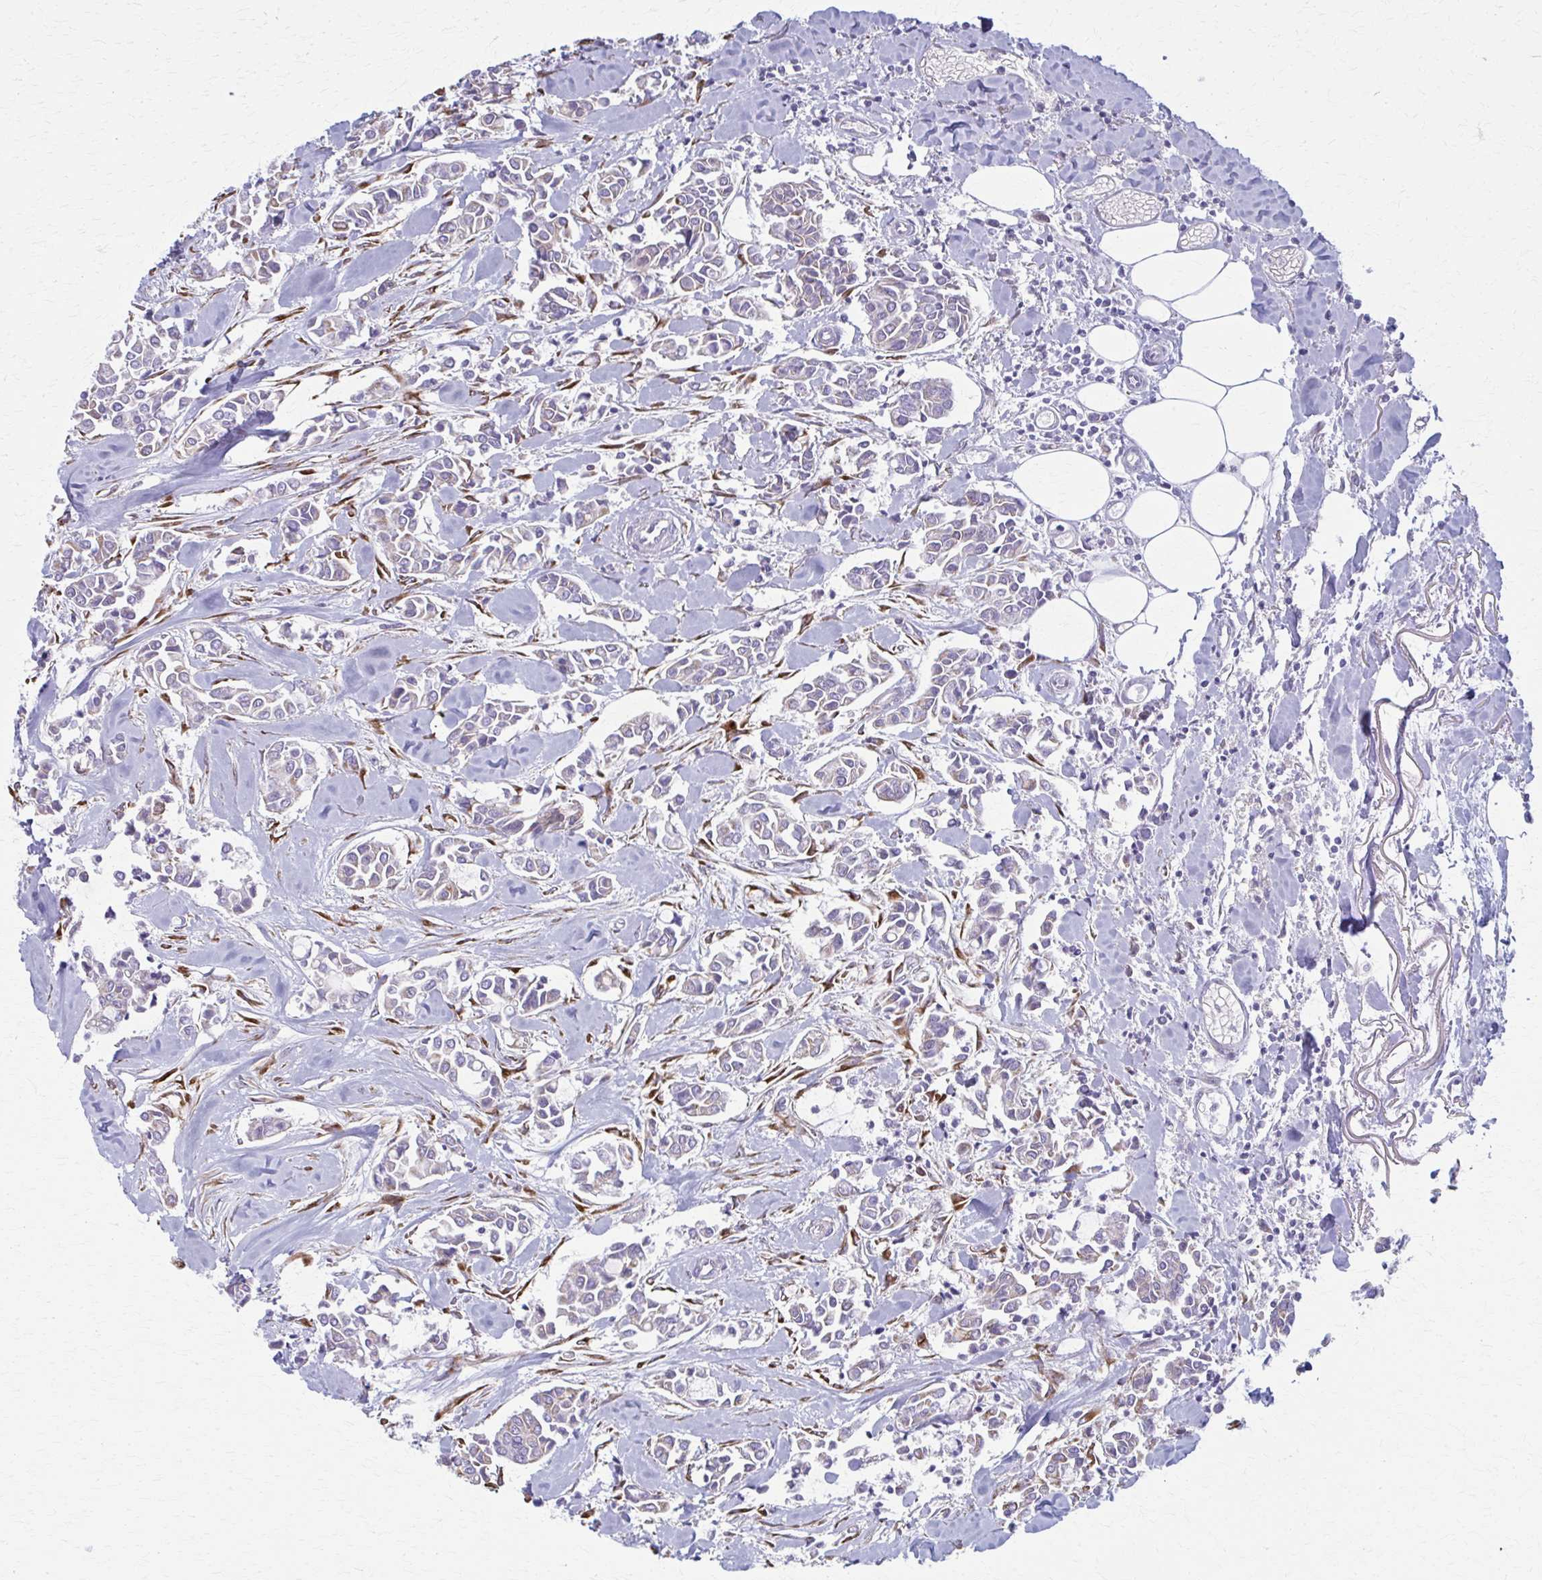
{"staining": {"intensity": "weak", "quantity": "<25%", "location": "cytoplasmic/membranous"}, "tissue": "breast cancer", "cell_type": "Tumor cells", "image_type": "cancer", "snomed": [{"axis": "morphology", "description": "Duct carcinoma"}, {"axis": "topography", "description": "Breast"}], "caption": "This is an IHC image of human infiltrating ductal carcinoma (breast). There is no positivity in tumor cells.", "gene": "SPATS2L", "patient": {"sex": "female", "age": 84}}